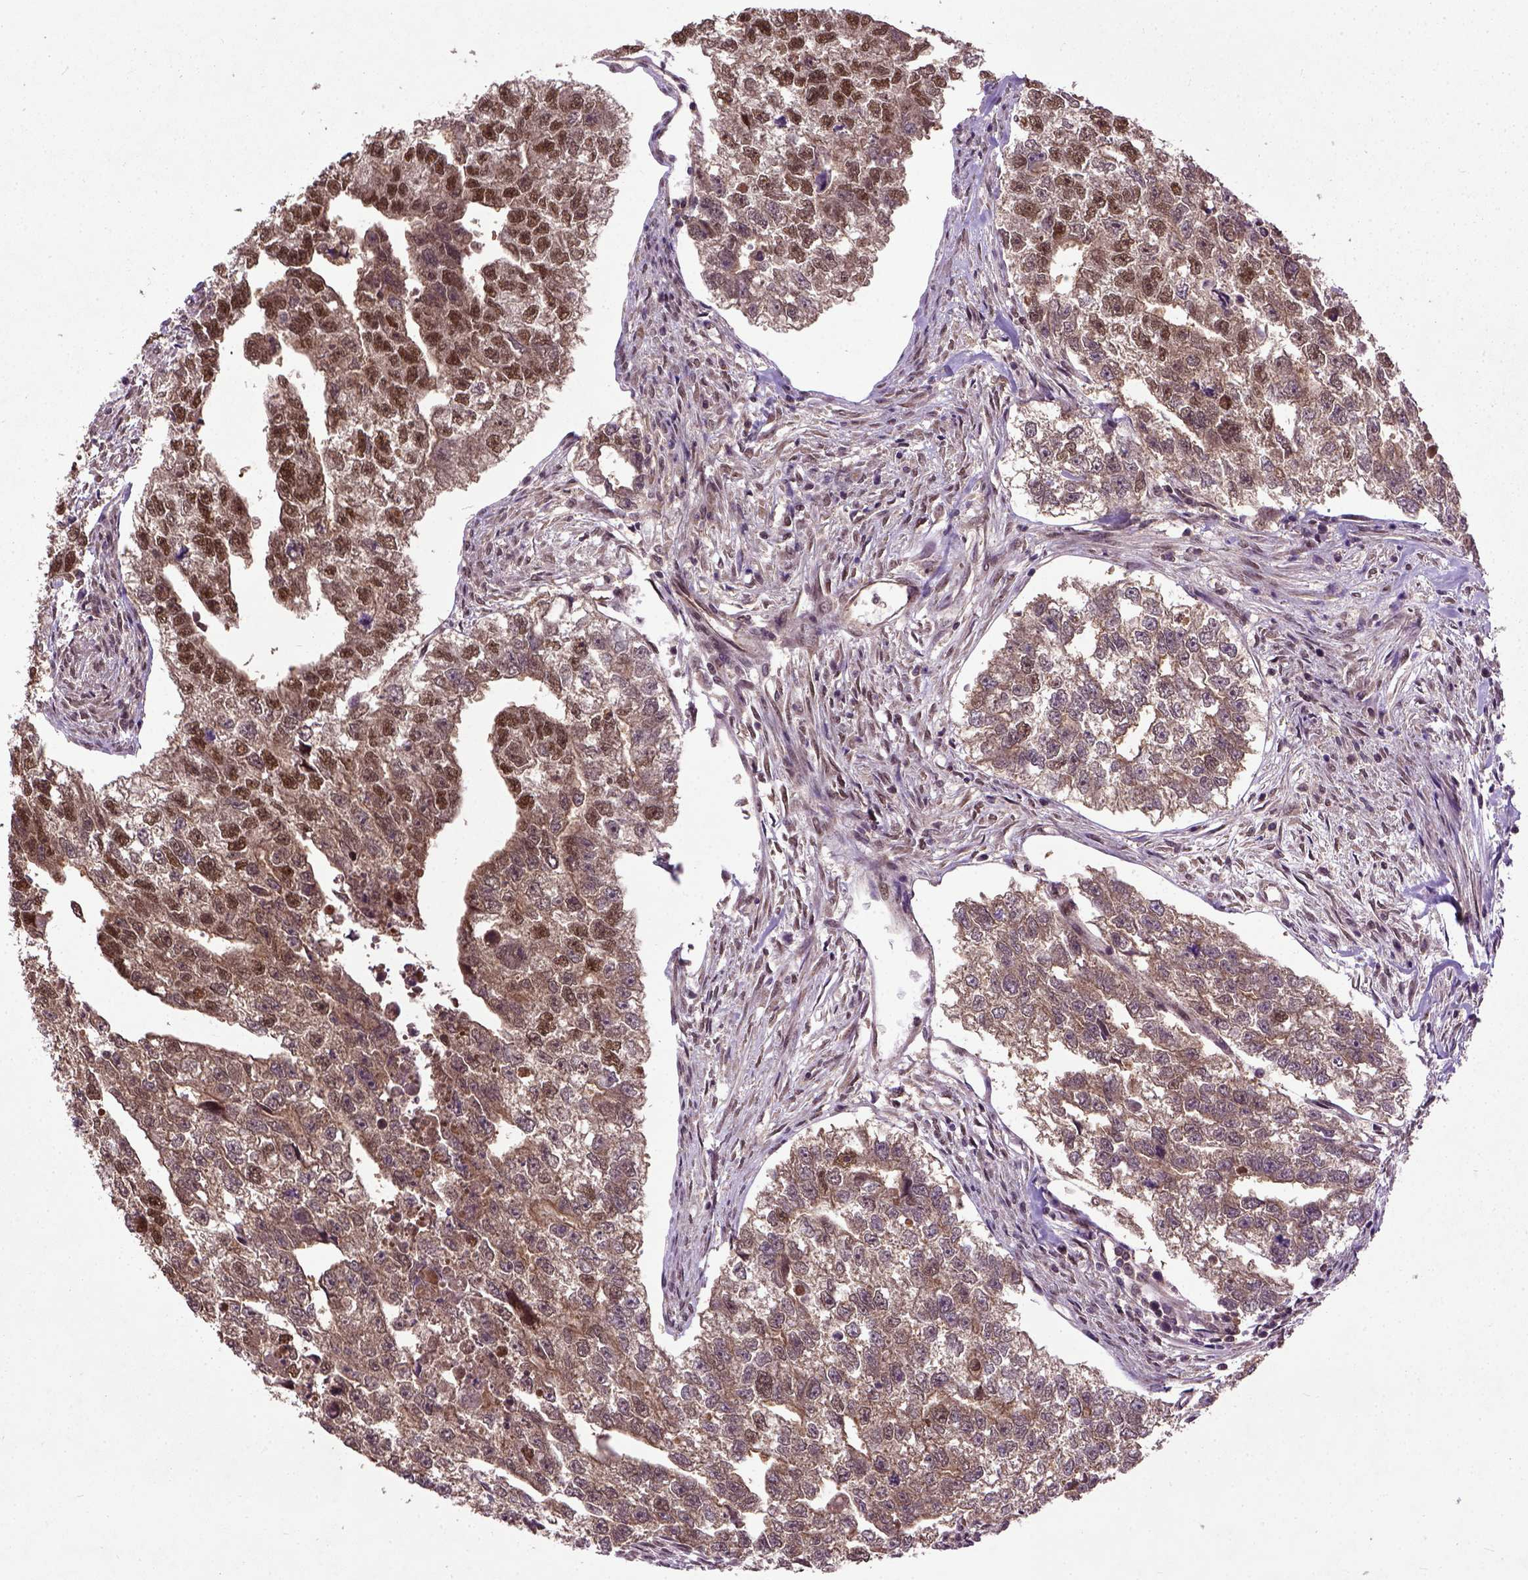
{"staining": {"intensity": "strong", "quantity": ">75%", "location": "cytoplasmic/membranous,nuclear"}, "tissue": "testis cancer", "cell_type": "Tumor cells", "image_type": "cancer", "snomed": [{"axis": "morphology", "description": "Carcinoma, Embryonal, NOS"}, {"axis": "morphology", "description": "Teratoma, malignant, NOS"}, {"axis": "topography", "description": "Testis"}], "caption": "This micrograph shows immunohistochemistry (IHC) staining of human testis cancer, with high strong cytoplasmic/membranous and nuclear expression in approximately >75% of tumor cells.", "gene": "UBA3", "patient": {"sex": "male", "age": 44}}